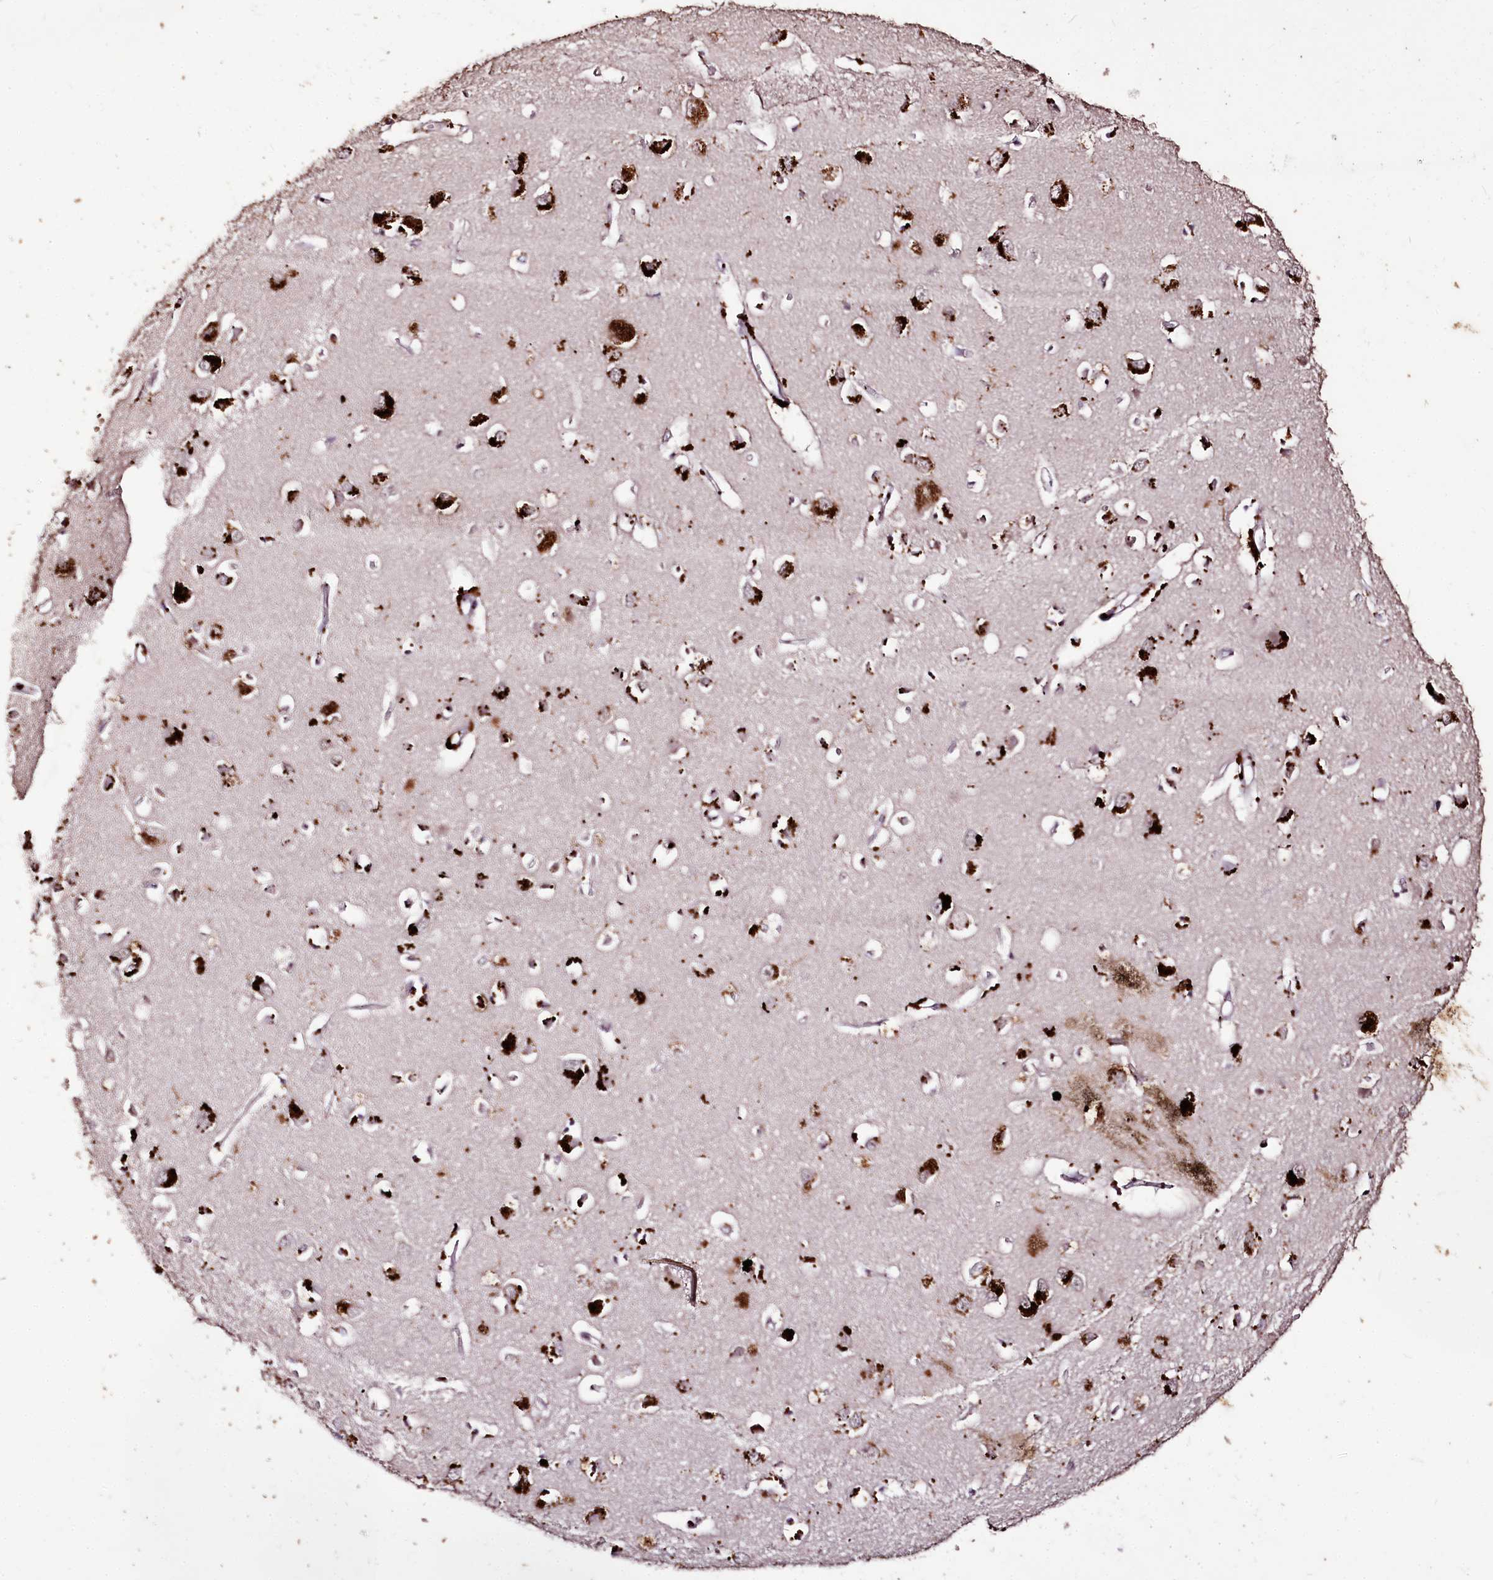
{"staining": {"intensity": "weak", "quantity": "25%-75%", "location": "cytoplasmic/membranous,nuclear"}, "tissue": "cerebral cortex", "cell_type": "Endothelial cells", "image_type": "normal", "snomed": [{"axis": "morphology", "description": "Normal tissue, NOS"}, {"axis": "topography", "description": "Cerebral cortex"}], "caption": "This is an image of IHC staining of benign cerebral cortex, which shows weak positivity in the cytoplasmic/membranous,nuclear of endothelial cells.", "gene": "CARD19", "patient": {"sex": "female", "age": 64}}